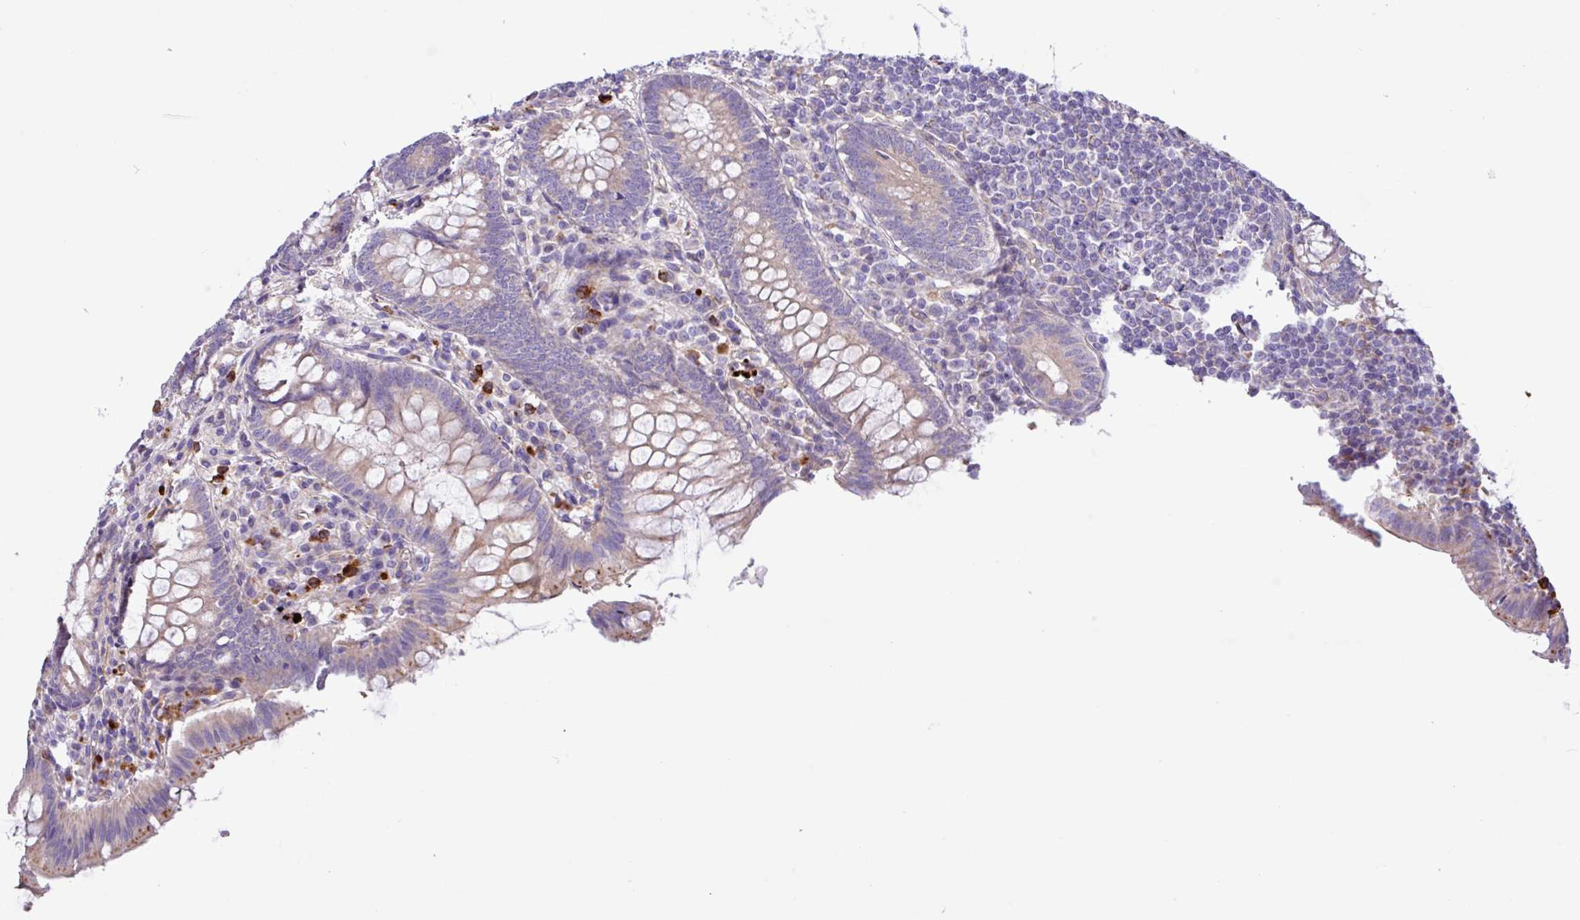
{"staining": {"intensity": "weak", "quantity": "<25%", "location": "cytoplasmic/membranous"}, "tissue": "appendix", "cell_type": "Glandular cells", "image_type": "normal", "snomed": [{"axis": "morphology", "description": "Normal tissue, NOS"}, {"axis": "topography", "description": "Appendix"}], "caption": "An IHC micrograph of unremarkable appendix is shown. There is no staining in glandular cells of appendix. Nuclei are stained in blue.", "gene": "MRM2", "patient": {"sex": "male", "age": 83}}